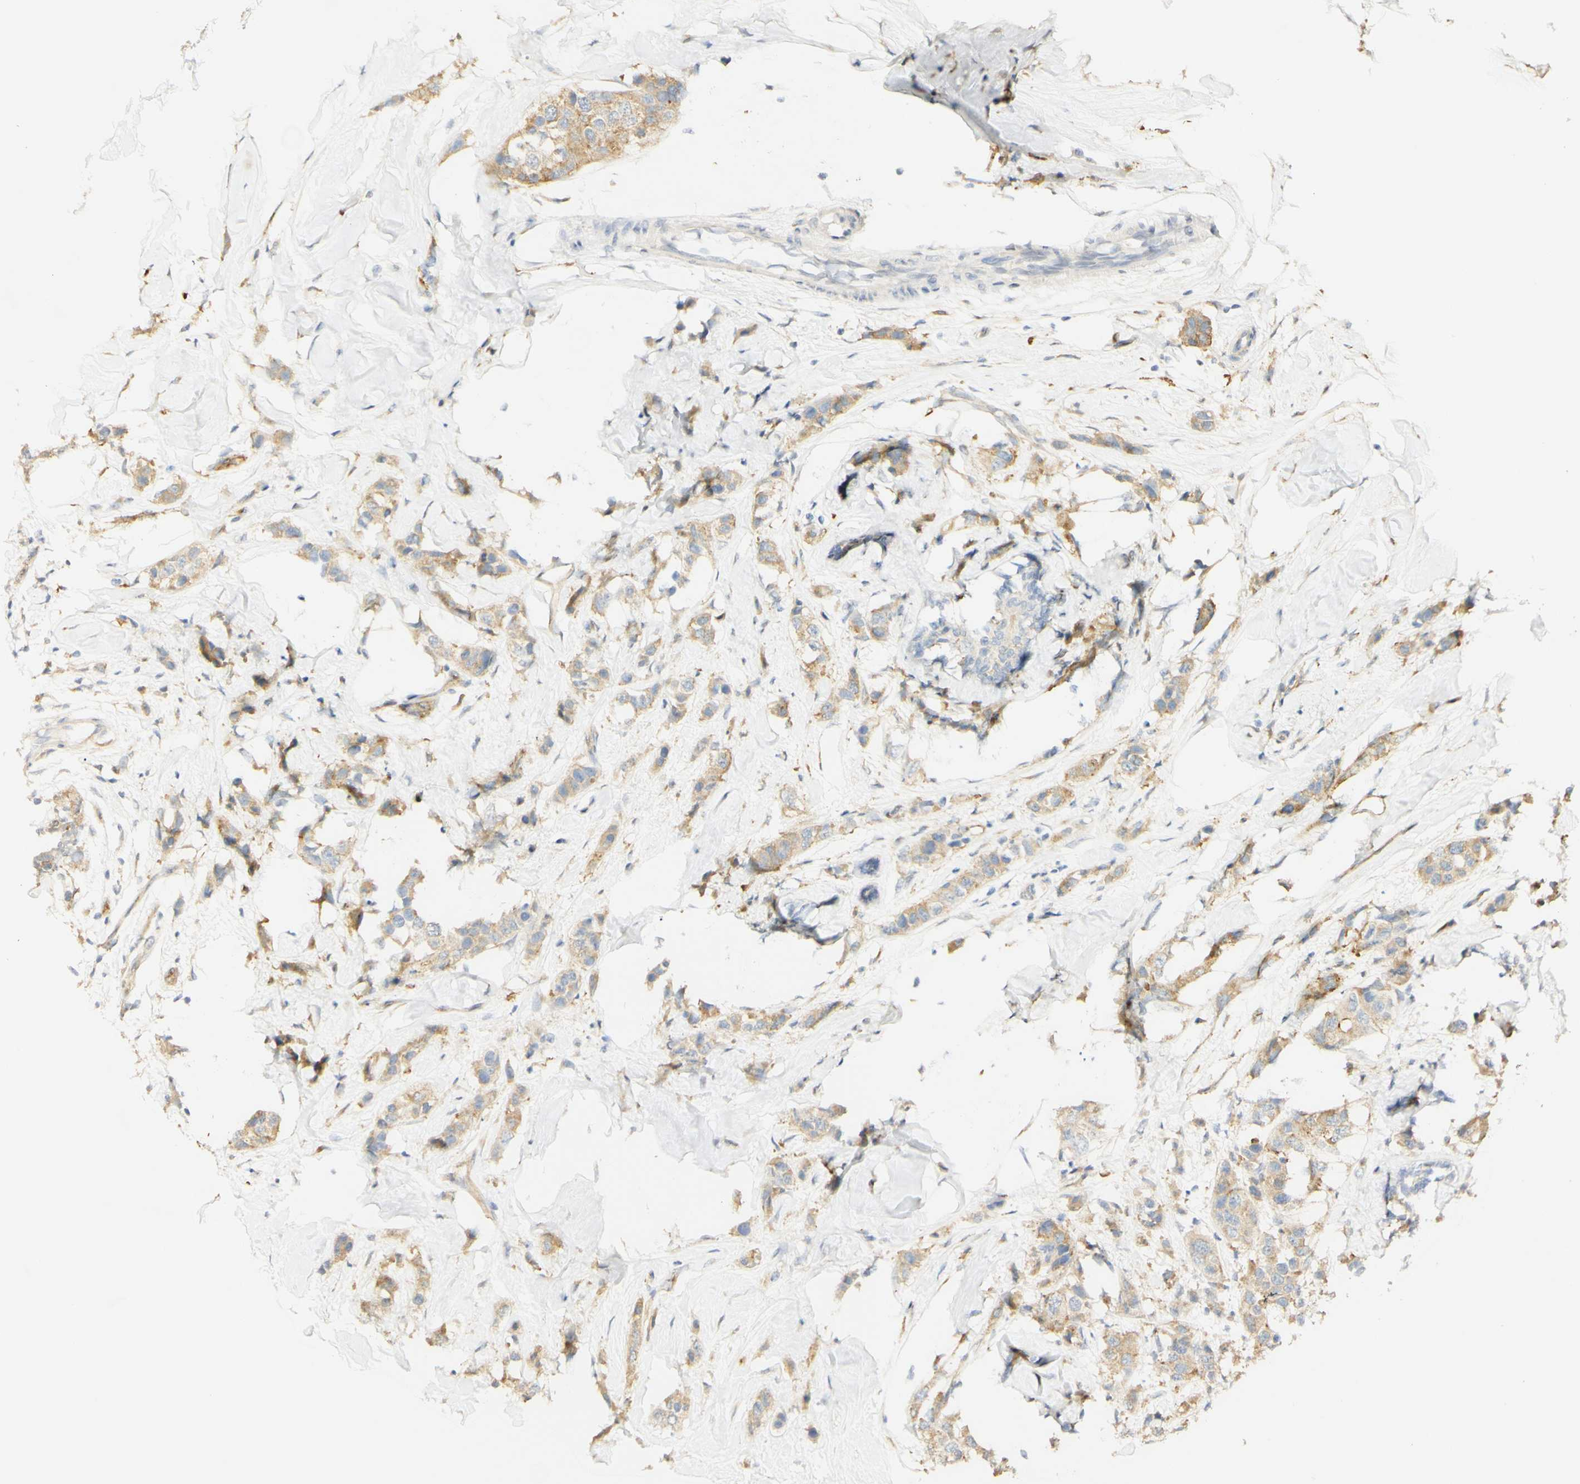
{"staining": {"intensity": "moderate", "quantity": "25%-75%", "location": "cytoplasmic/membranous"}, "tissue": "breast cancer", "cell_type": "Tumor cells", "image_type": "cancer", "snomed": [{"axis": "morphology", "description": "Normal tissue, NOS"}, {"axis": "morphology", "description": "Duct carcinoma"}, {"axis": "topography", "description": "Breast"}], "caption": "Immunohistochemistry (IHC) of infiltrating ductal carcinoma (breast) reveals medium levels of moderate cytoplasmic/membranous positivity in about 25%-75% of tumor cells. (IHC, brightfield microscopy, high magnification).", "gene": "FCGRT", "patient": {"sex": "female", "age": 50}}